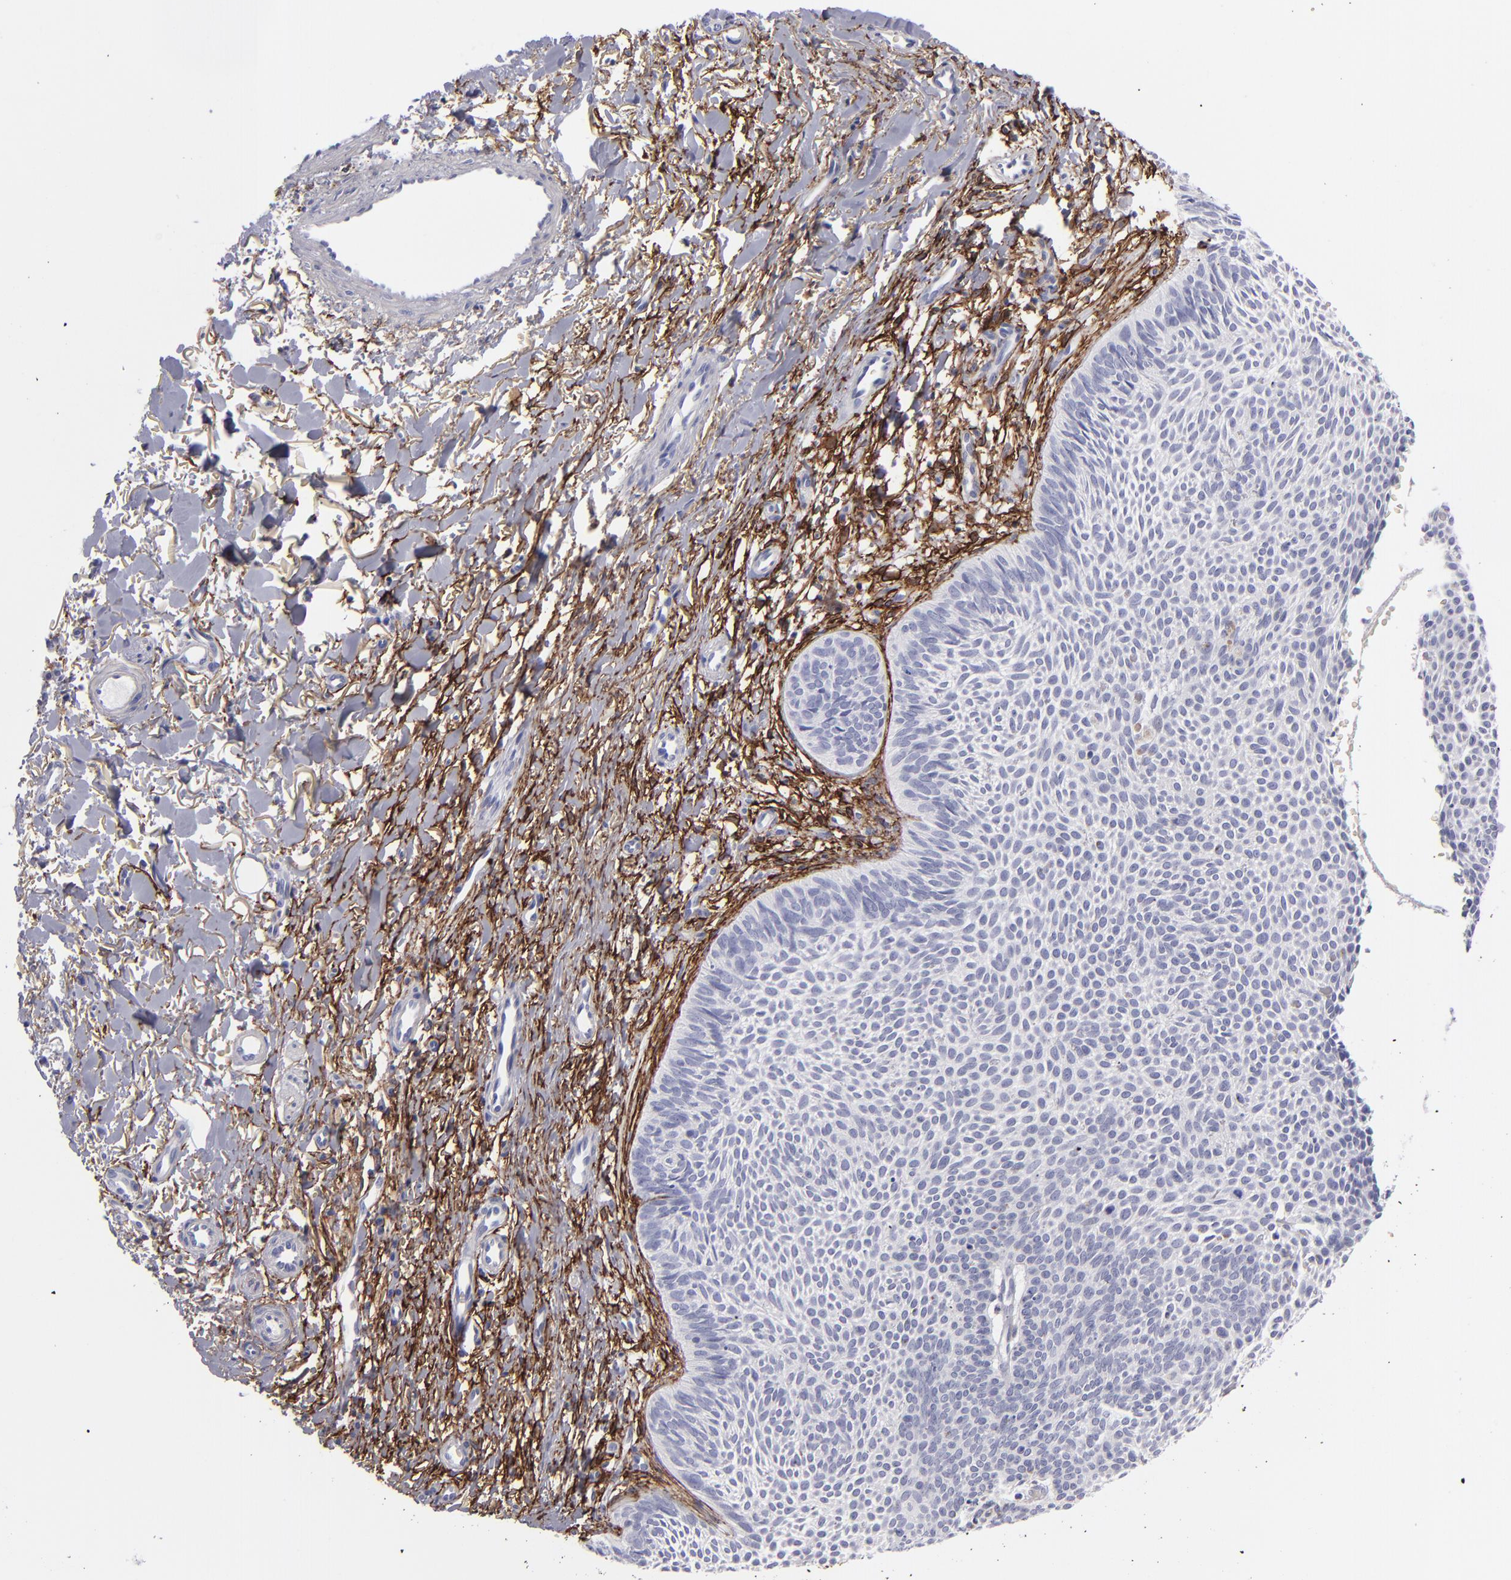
{"staining": {"intensity": "negative", "quantity": "none", "location": "none"}, "tissue": "skin cancer", "cell_type": "Tumor cells", "image_type": "cancer", "snomed": [{"axis": "morphology", "description": "Basal cell carcinoma"}, {"axis": "topography", "description": "Skin"}], "caption": "A photomicrograph of human skin basal cell carcinoma is negative for staining in tumor cells.", "gene": "ANPEP", "patient": {"sex": "male", "age": 84}}